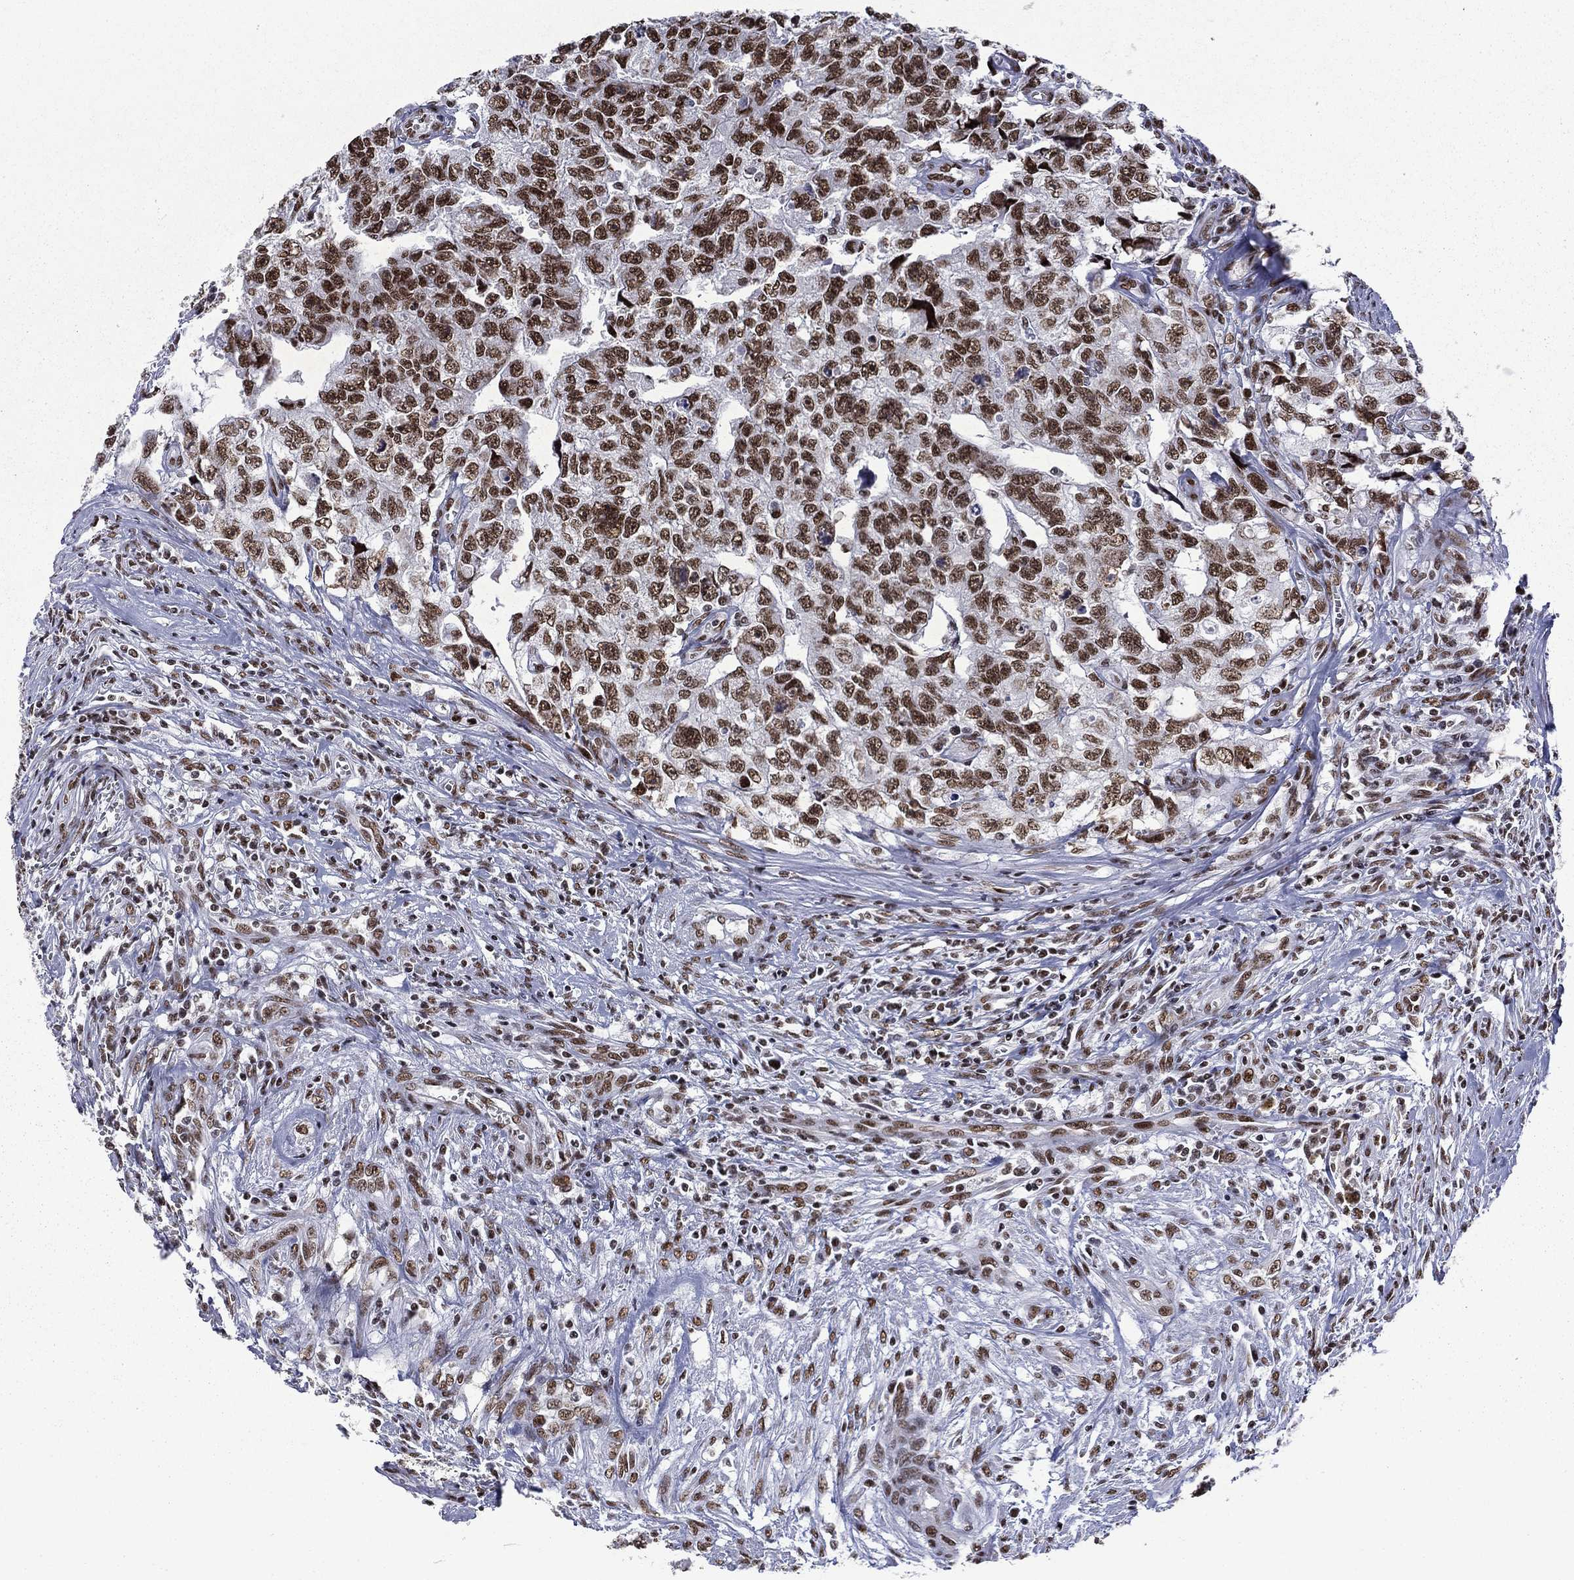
{"staining": {"intensity": "strong", "quantity": ">75%", "location": "nuclear"}, "tissue": "testis cancer", "cell_type": "Tumor cells", "image_type": "cancer", "snomed": [{"axis": "morphology", "description": "Carcinoma, Embryonal, NOS"}, {"axis": "topography", "description": "Testis"}], "caption": "This image demonstrates immunohistochemistry (IHC) staining of human testis embryonal carcinoma, with high strong nuclear expression in approximately >75% of tumor cells.", "gene": "ETV5", "patient": {"sex": "male", "age": 24}}